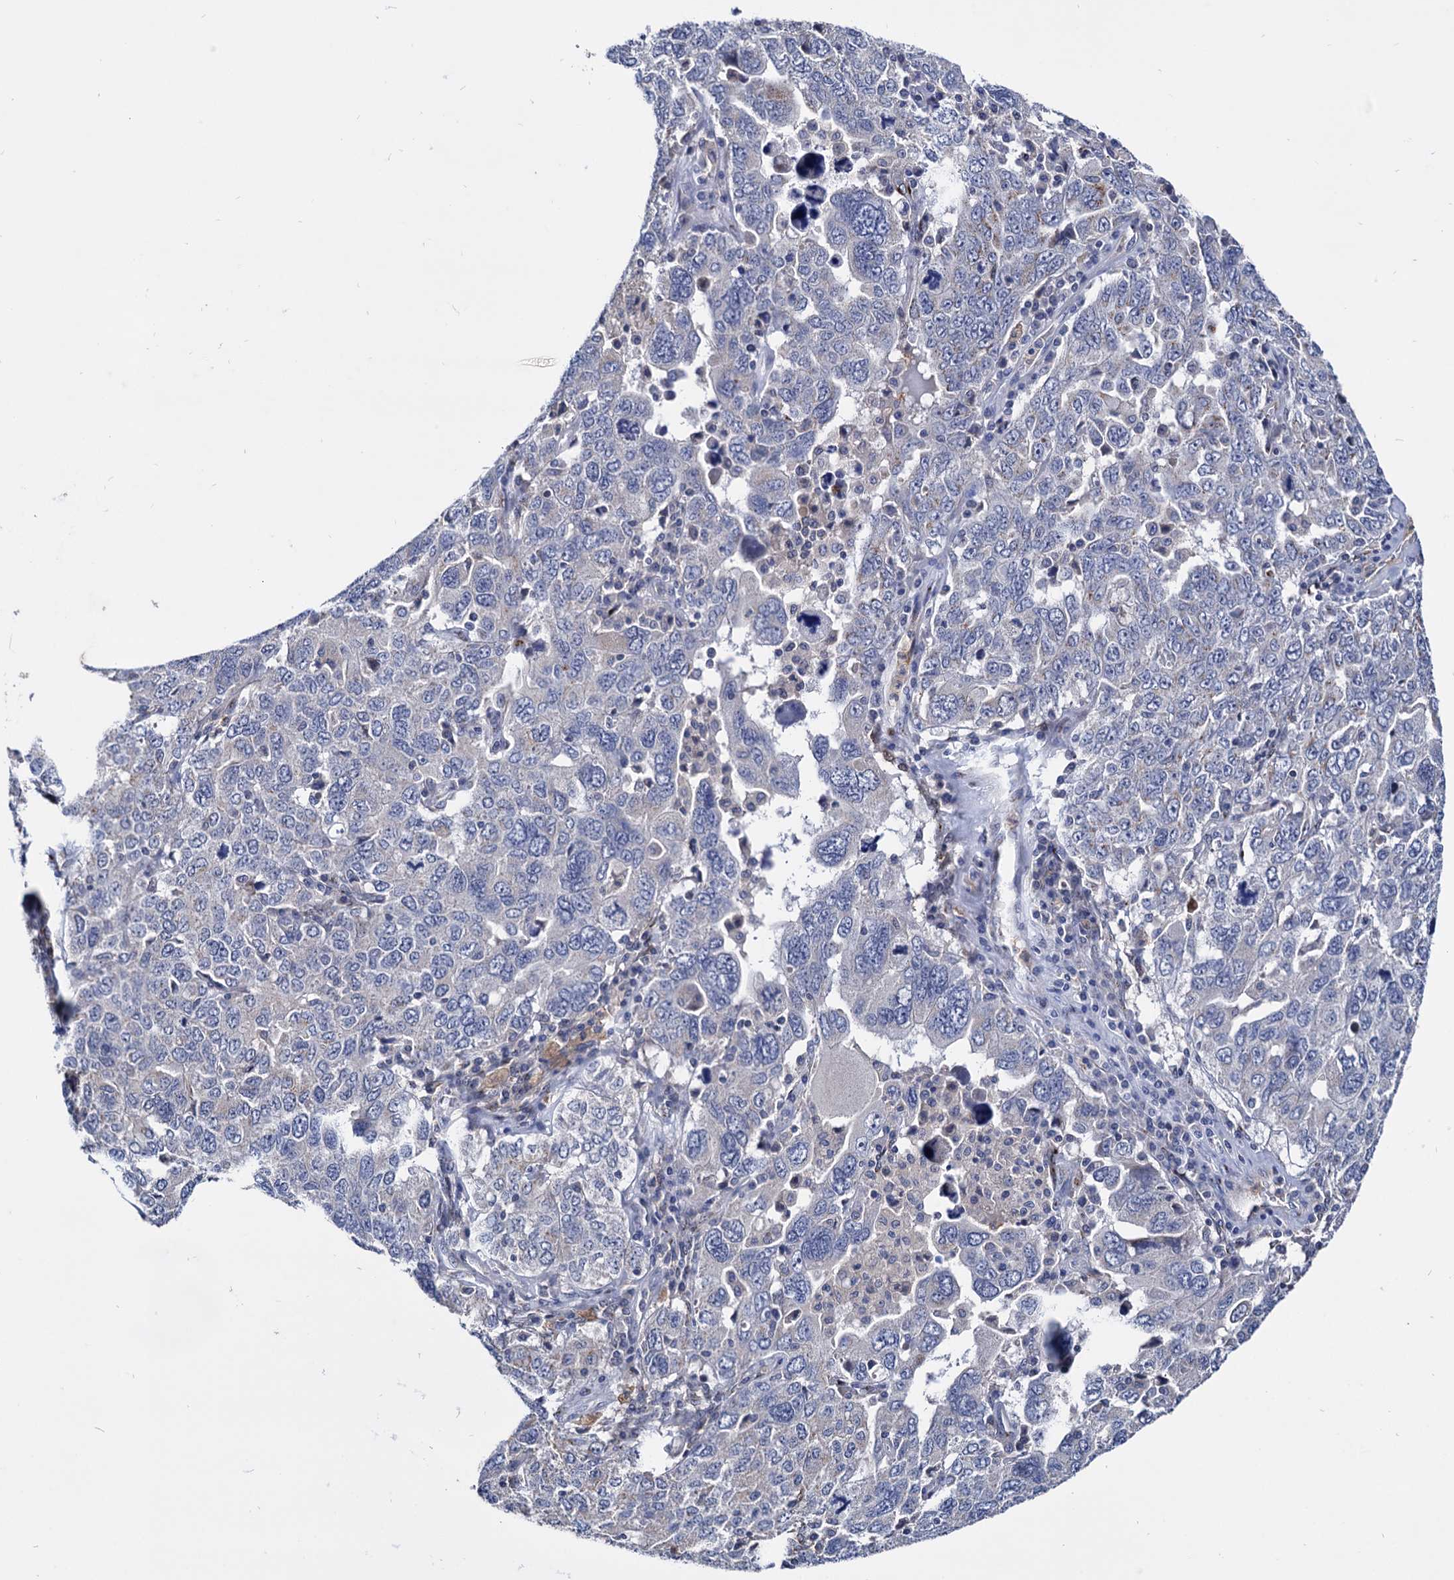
{"staining": {"intensity": "negative", "quantity": "none", "location": "none"}, "tissue": "ovarian cancer", "cell_type": "Tumor cells", "image_type": "cancer", "snomed": [{"axis": "morphology", "description": "Carcinoma, endometroid"}, {"axis": "topography", "description": "Ovary"}], "caption": "Tumor cells show no significant protein positivity in ovarian cancer (endometroid carcinoma).", "gene": "ESD", "patient": {"sex": "female", "age": 62}}